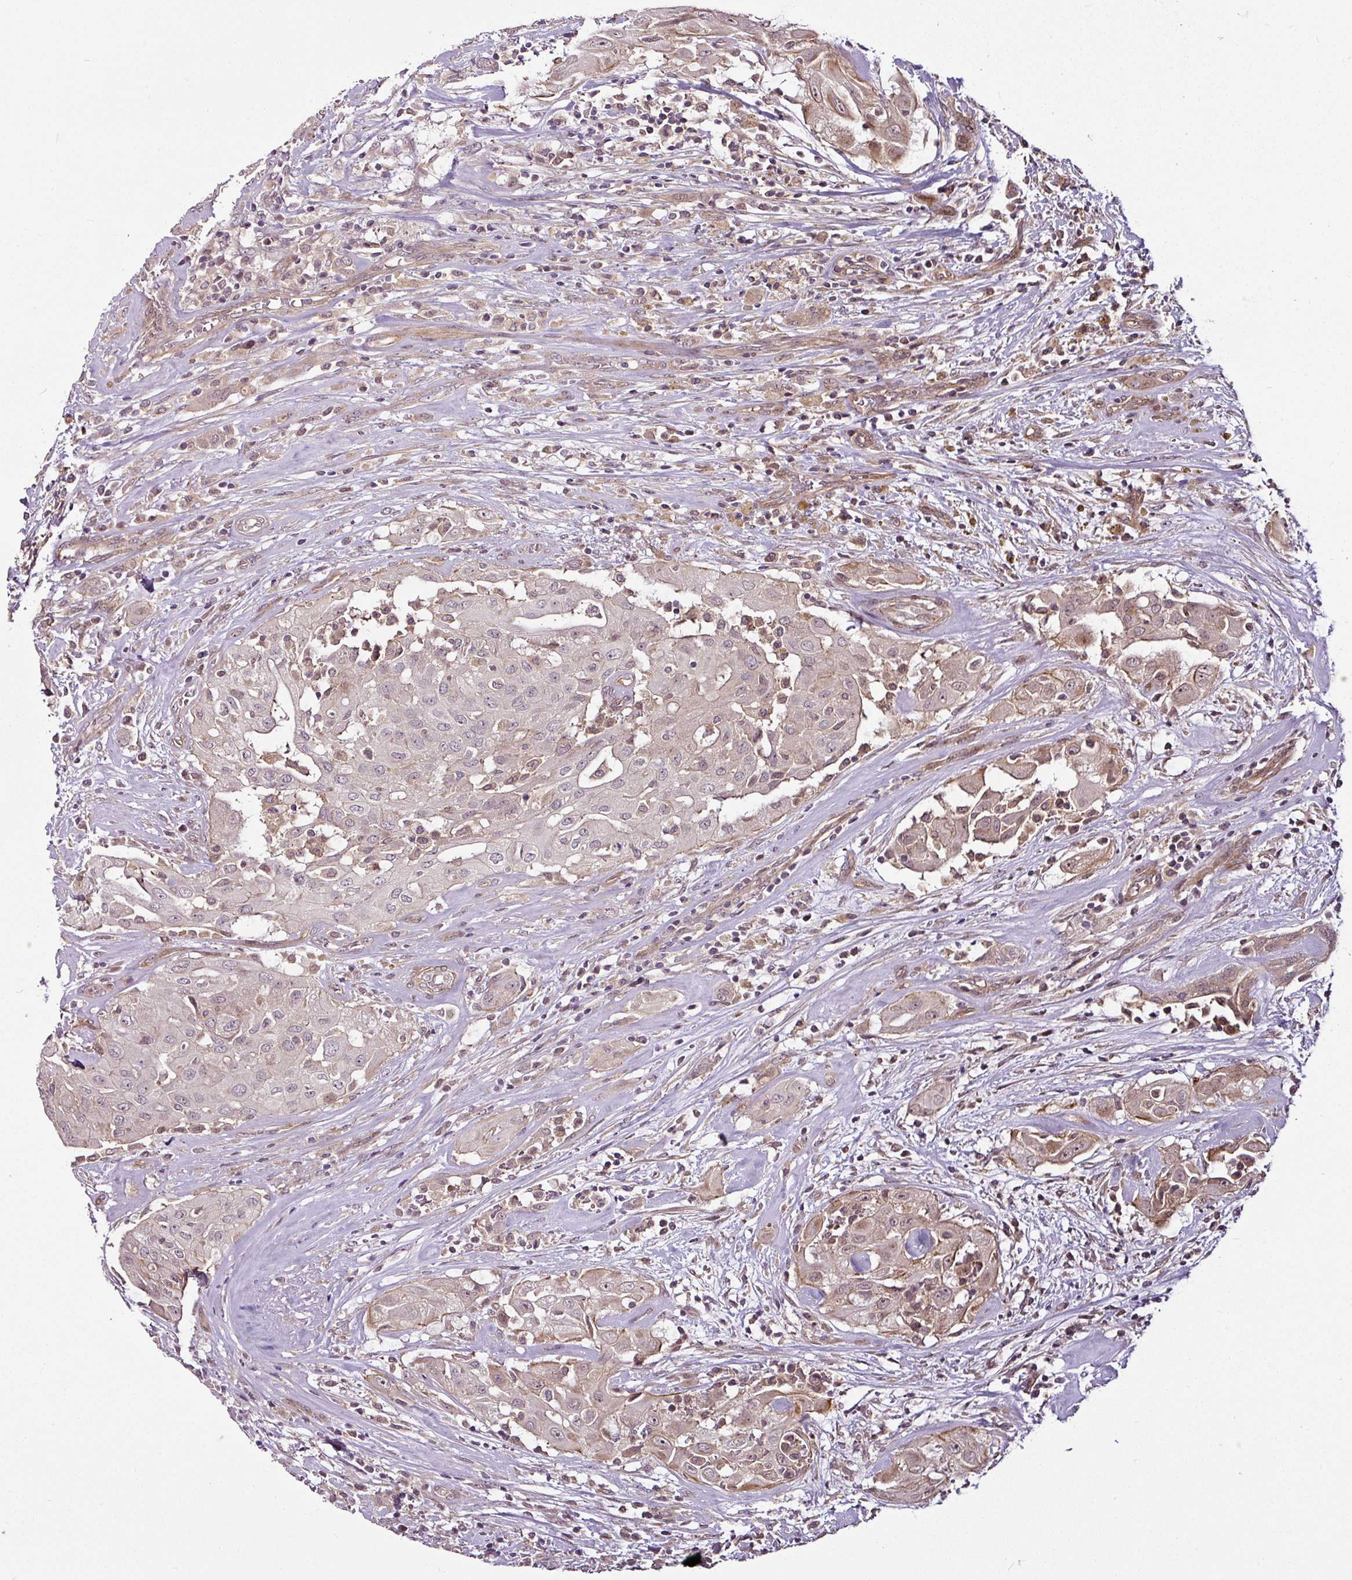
{"staining": {"intensity": "moderate", "quantity": "25%-75%", "location": "cytoplasmic/membranous,nuclear"}, "tissue": "thyroid cancer", "cell_type": "Tumor cells", "image_type": "cancer", "snomed": [{"axis": "morphology", "description": "Papillary adenocarcinoma, NOS"}, {"axis": "topography", "description": "Thyroid gland"}], "caption": "Protein analysis of papillary adenocarcinoma (thyroid) tissue demonstrates moderate cytoplasmic/membranous and nuclear expression in about 25%-75% of tumor cells.", "gene": "DCAF13", "patient": {"sex": "female", "age": 59}}